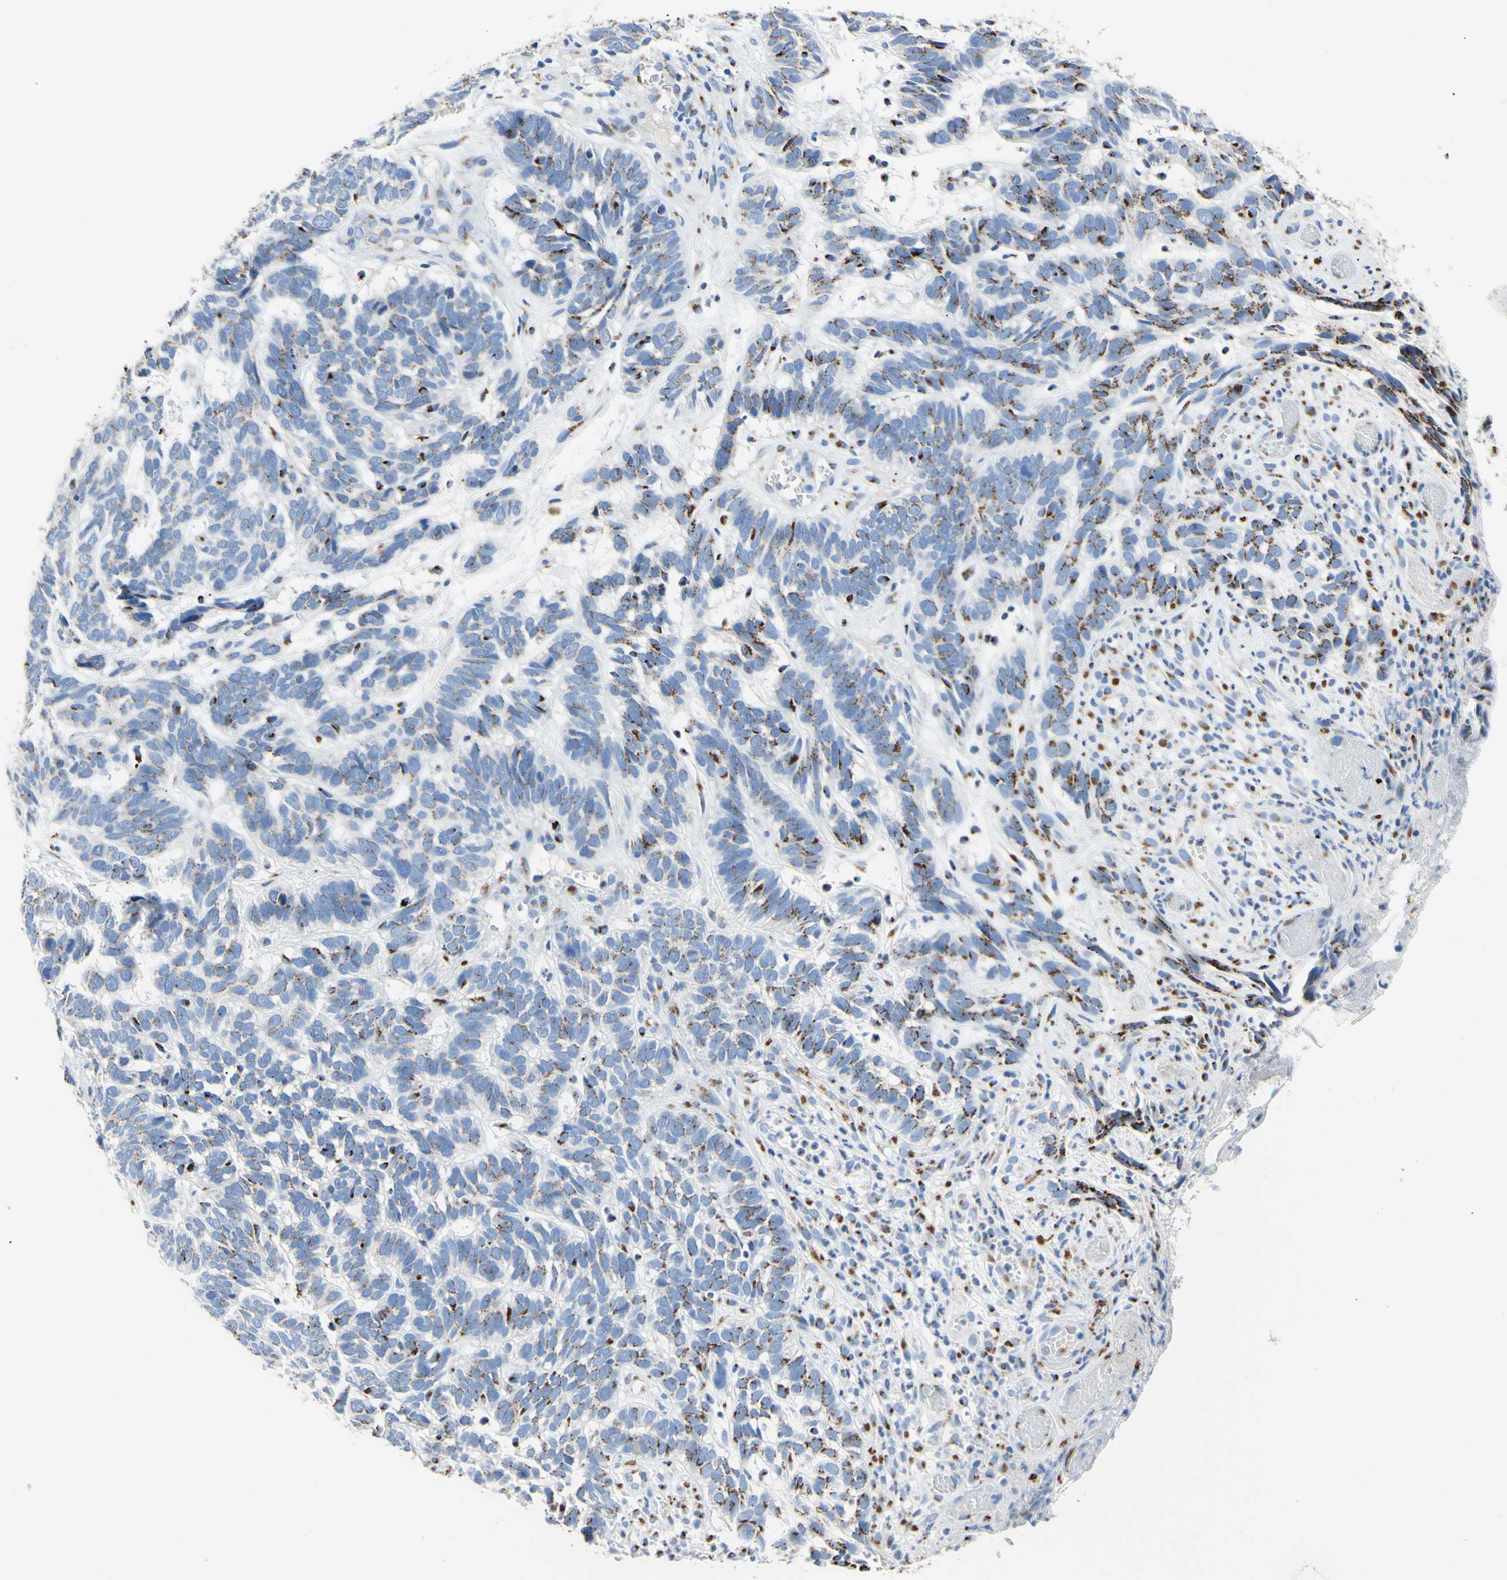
{"staining": {"intensity": "moderate", "quantity": "25%-75%", "location": "cytoplasmic/membranous"}, "tissue": "skin cancer", "cell_type": "Tumor cells", "image_type": "cancer", "snomed": [{"axis": "morphology", "description": "Basal cell carcinoma"}, {"axis": "topography", "description": "Skin"}], "caption": "Approximately 25%-75% of tumor cells in human skin basal cell carcinoma exhibit moderate cytoplasmic/membranous protein positivity as visualized by brown immunohistochemical staining.", "gene": "GALNT2", "patient": {"sex": "male", "age": 87}}